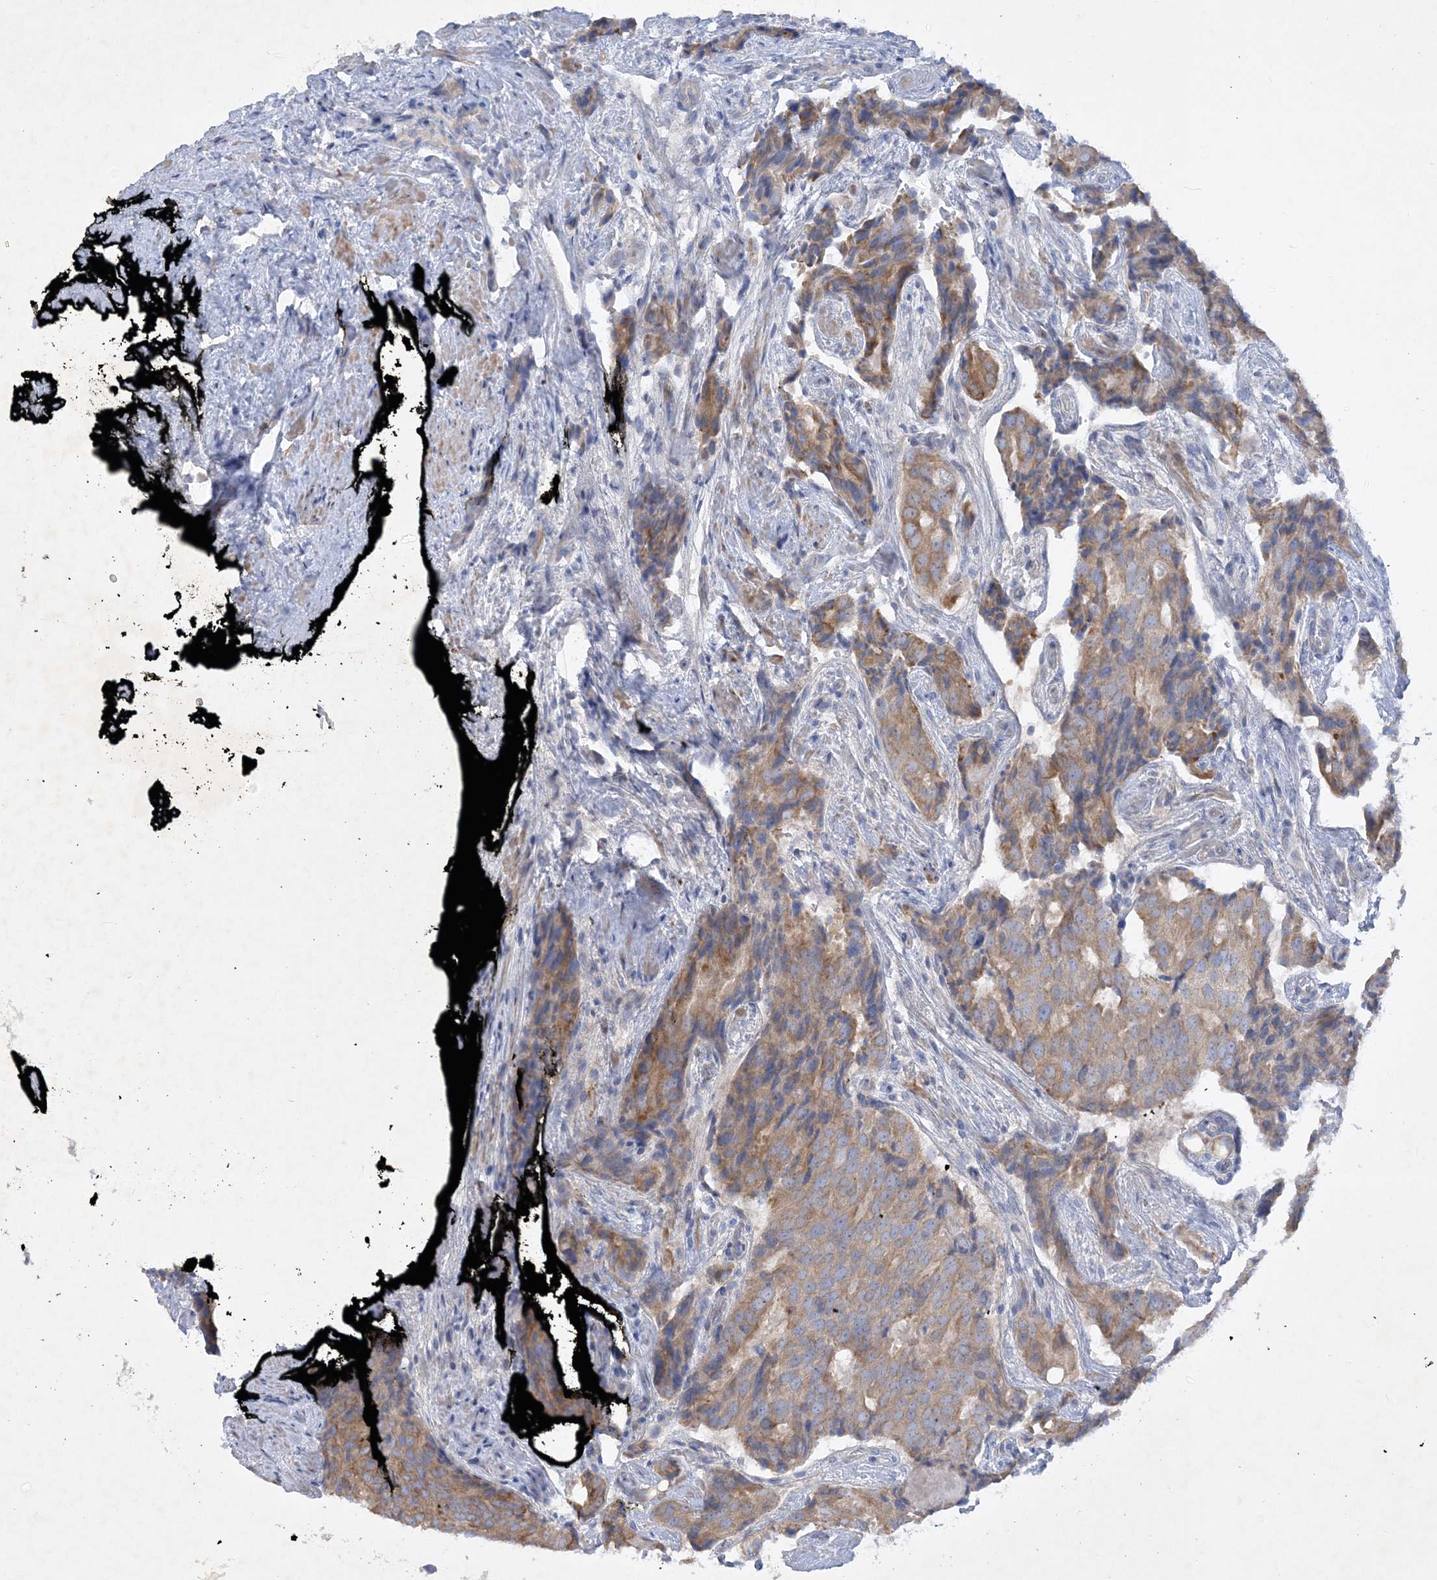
{"staining": {"intensity": "moderate", "quantity": ">75%", "location": "cytoplasmic/membranous"}, "tissue": "prostate cancer", "cell_type": "Tumor cells", "image_type": "cancer", "snomed": [{"axis": "morphology", "description": "Adenocarcinoma, High grade"}, {"axis": "topography", "description": "Prostate"}], "caption": "Immunohistochemistry (IHC) of human prostate adenocarcinoma (high-grade) shows medium levels of moderate cytoplasmic/membranous positivity in about >75% of tumor cells.", "gene": "FARSB", "patient": {"sex": "male", "age": 58}}